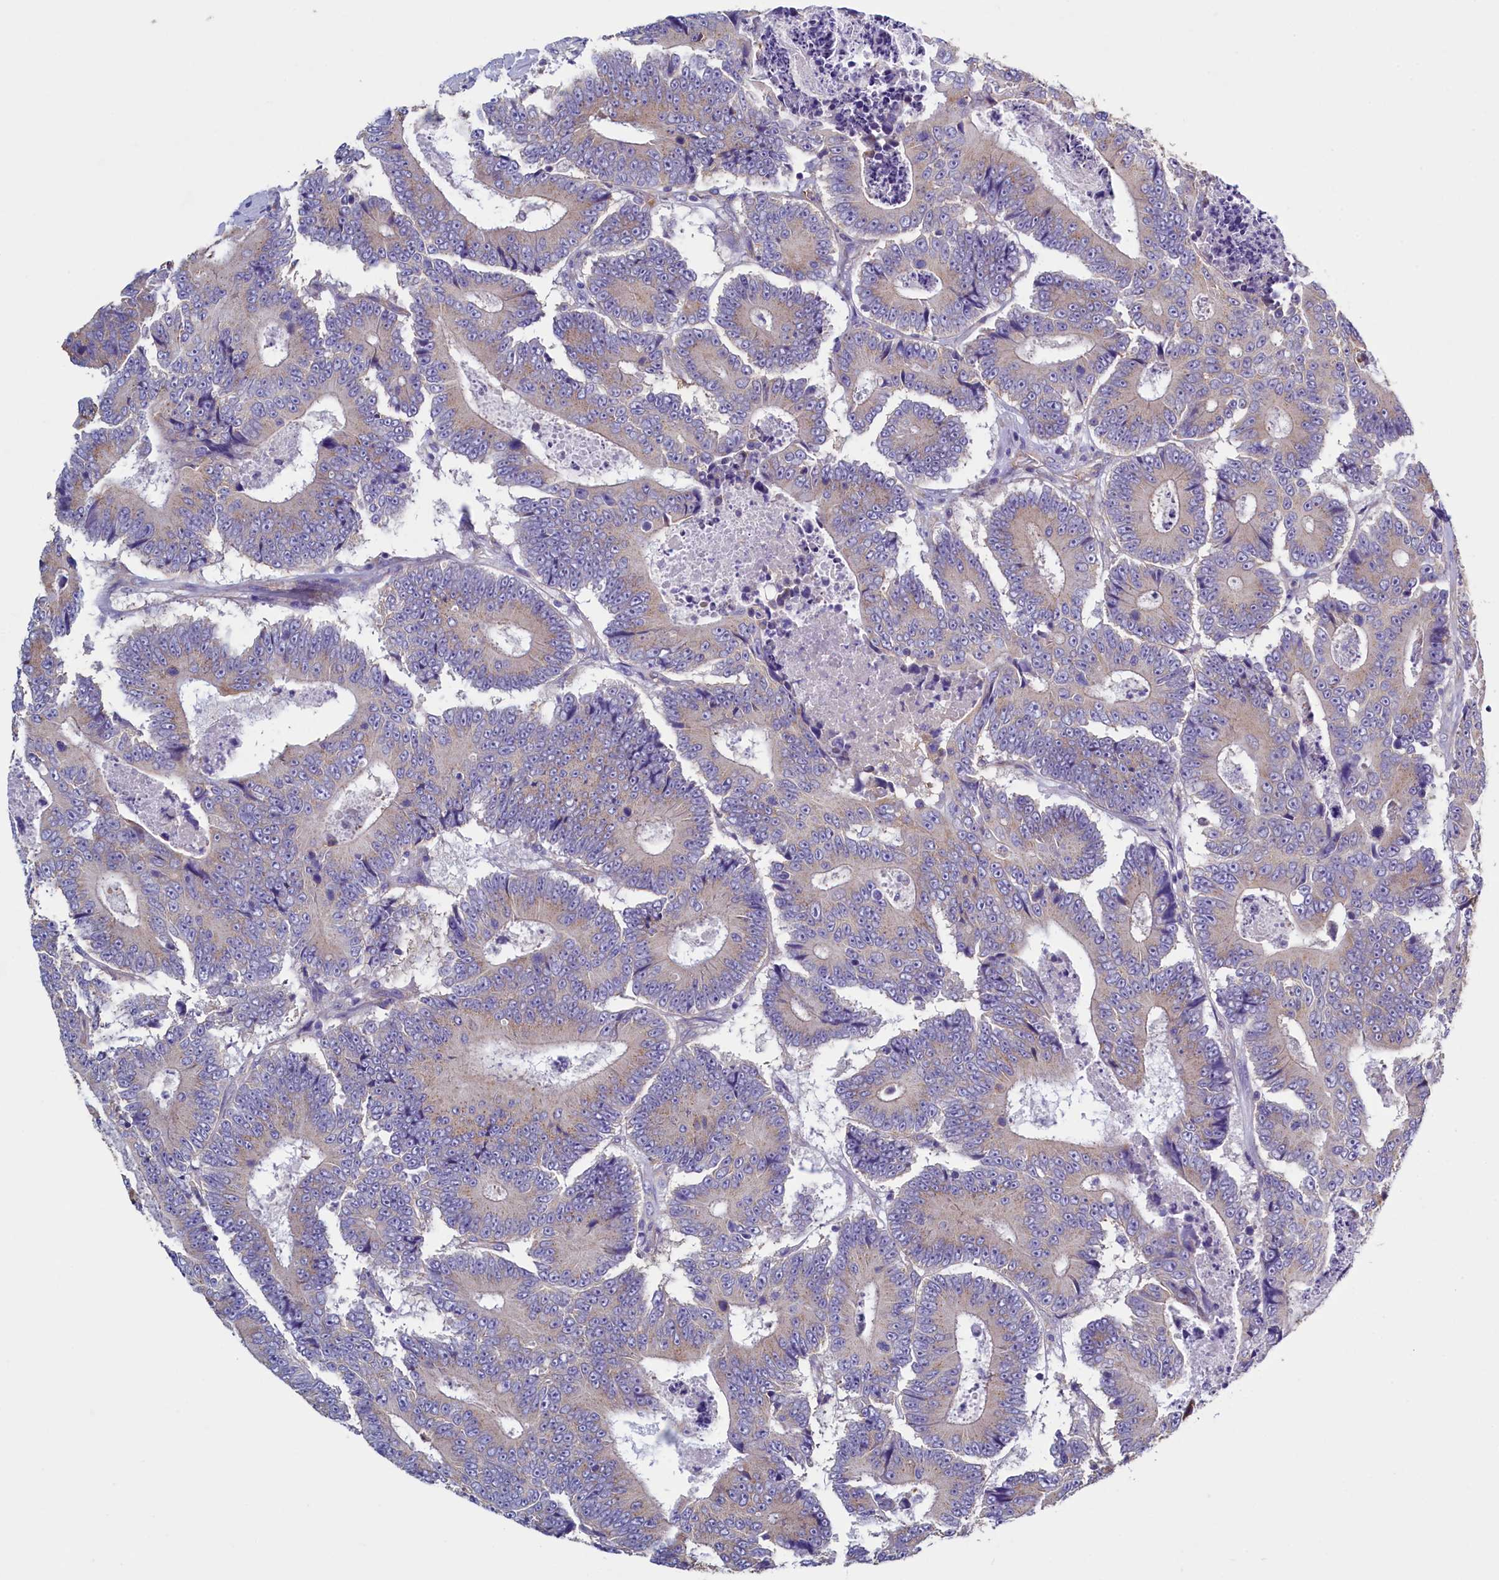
{"staining": {"intensity": "weak", "quantity": "25%-75%", "location": "cytoplasmic/membranous"}, "tissue": "colorectal cancer", "cell_type": "Tumor cells", "image_type": "cancer", "snomed": [{"axis": "morphology", "description": "Adenocarcinoma, NOS"}, {"axis": "topography", "description": "Colon"}], "caption": "Colorectal cancer (adenocarcinoma) was stained to show a protein in brown. There is low levels of weak cytoplasmic/membranous expression in about 25%-75% of tumor cells.", "gene": "GPR21", "patient": {"sex": "male", "age": 83}}